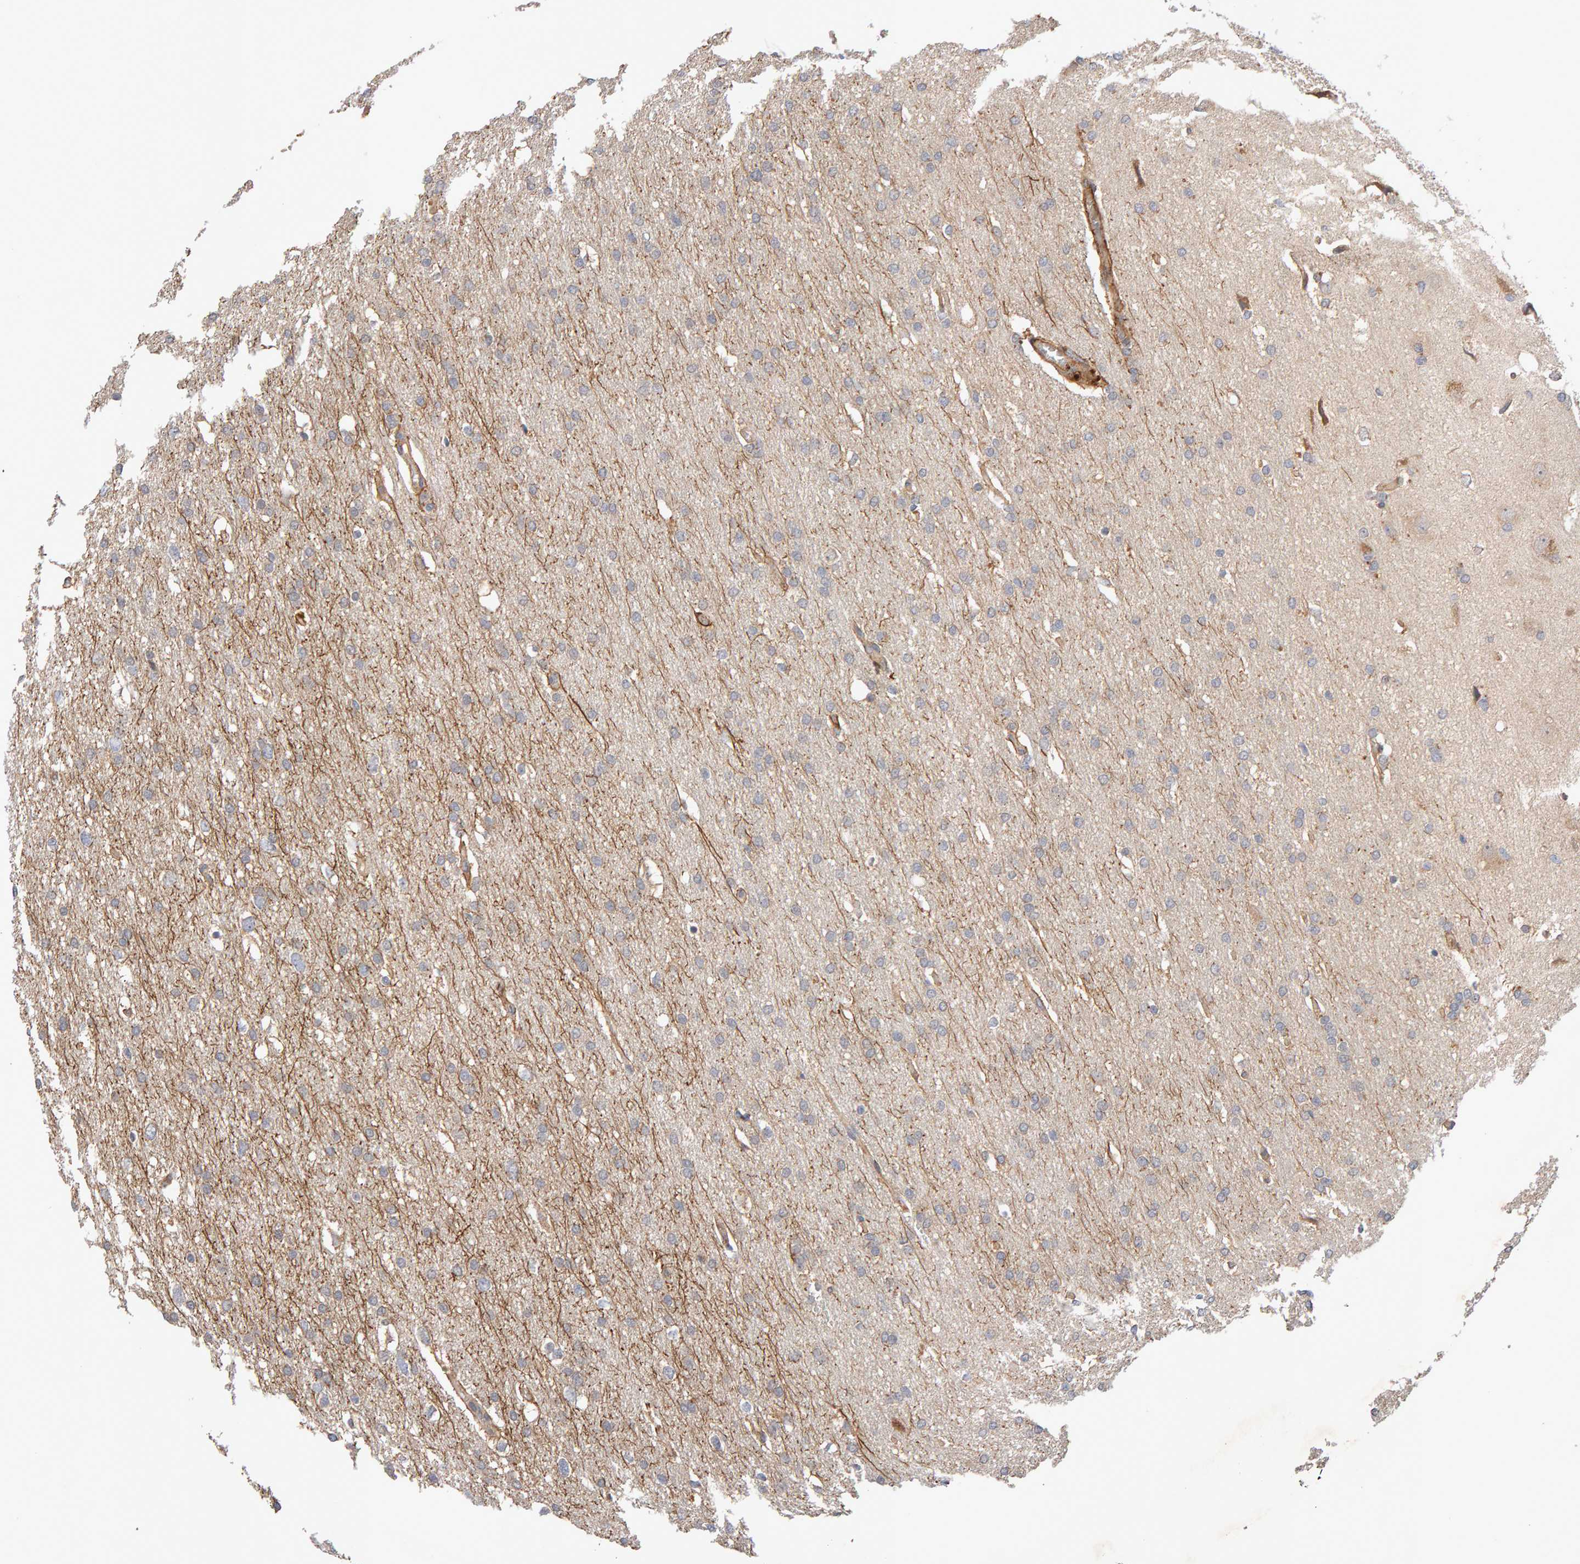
{"staining": {"intensity": "weak", "quantity": "<25%", "location": "cytoplasmic/membranous"}, "tissue": "glioma", "cell_type": "Tumor cells", "image_type": "cancer", "snomed": [{"axis": "morphology", "description": "Glioma, malignant, Low grade"}, {"axis": "topography", "description": "Brain"}], "caption": "This is an immunohistochemistry (IHC) image of human glioma. There is no staining in tumor cells.", "gene": "RNF19A", "patient": {"sex": "female", "age": 37}}